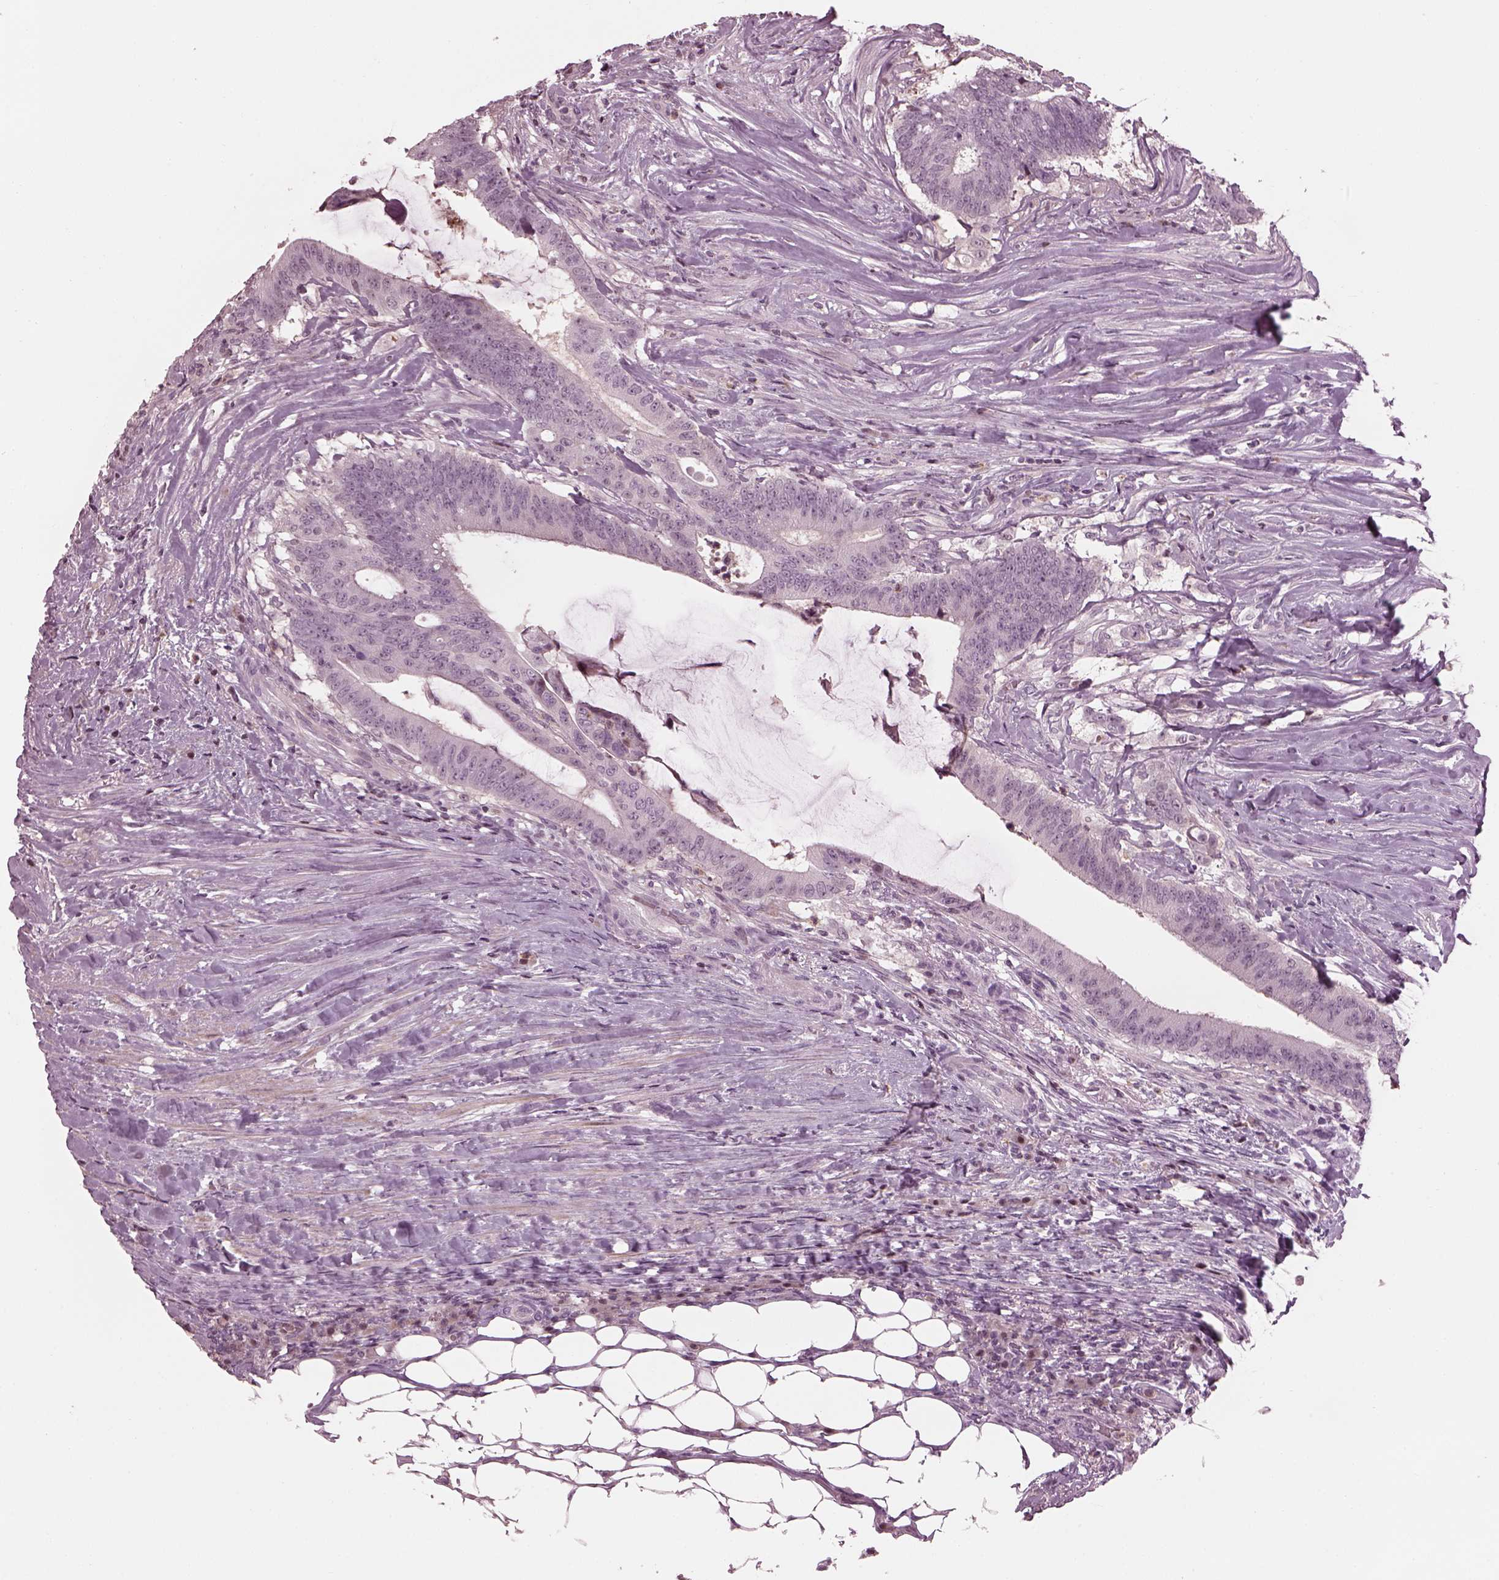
{"staining": {"intensity": "negative", "quantity": "none", "location": "none"}, "tissue": "colorectal cancer", "cell_type": "Tumor cells", "image_type": "cancer", "snomed": [{"axis": "morphology", "description": "Adenocarcinoma, NOS"}, {"axis": "topography", "description": "Colon"}], "caption": "Colorectal adenocarcinoma was stained to show a protein in brown. There is no significant positivity in tumor cells. (Immunohistochemistry (ihc), brightfield microscopy, high magnification).", "gene": "BFSP1", "patient": {"sex": "female", "age": 43}}